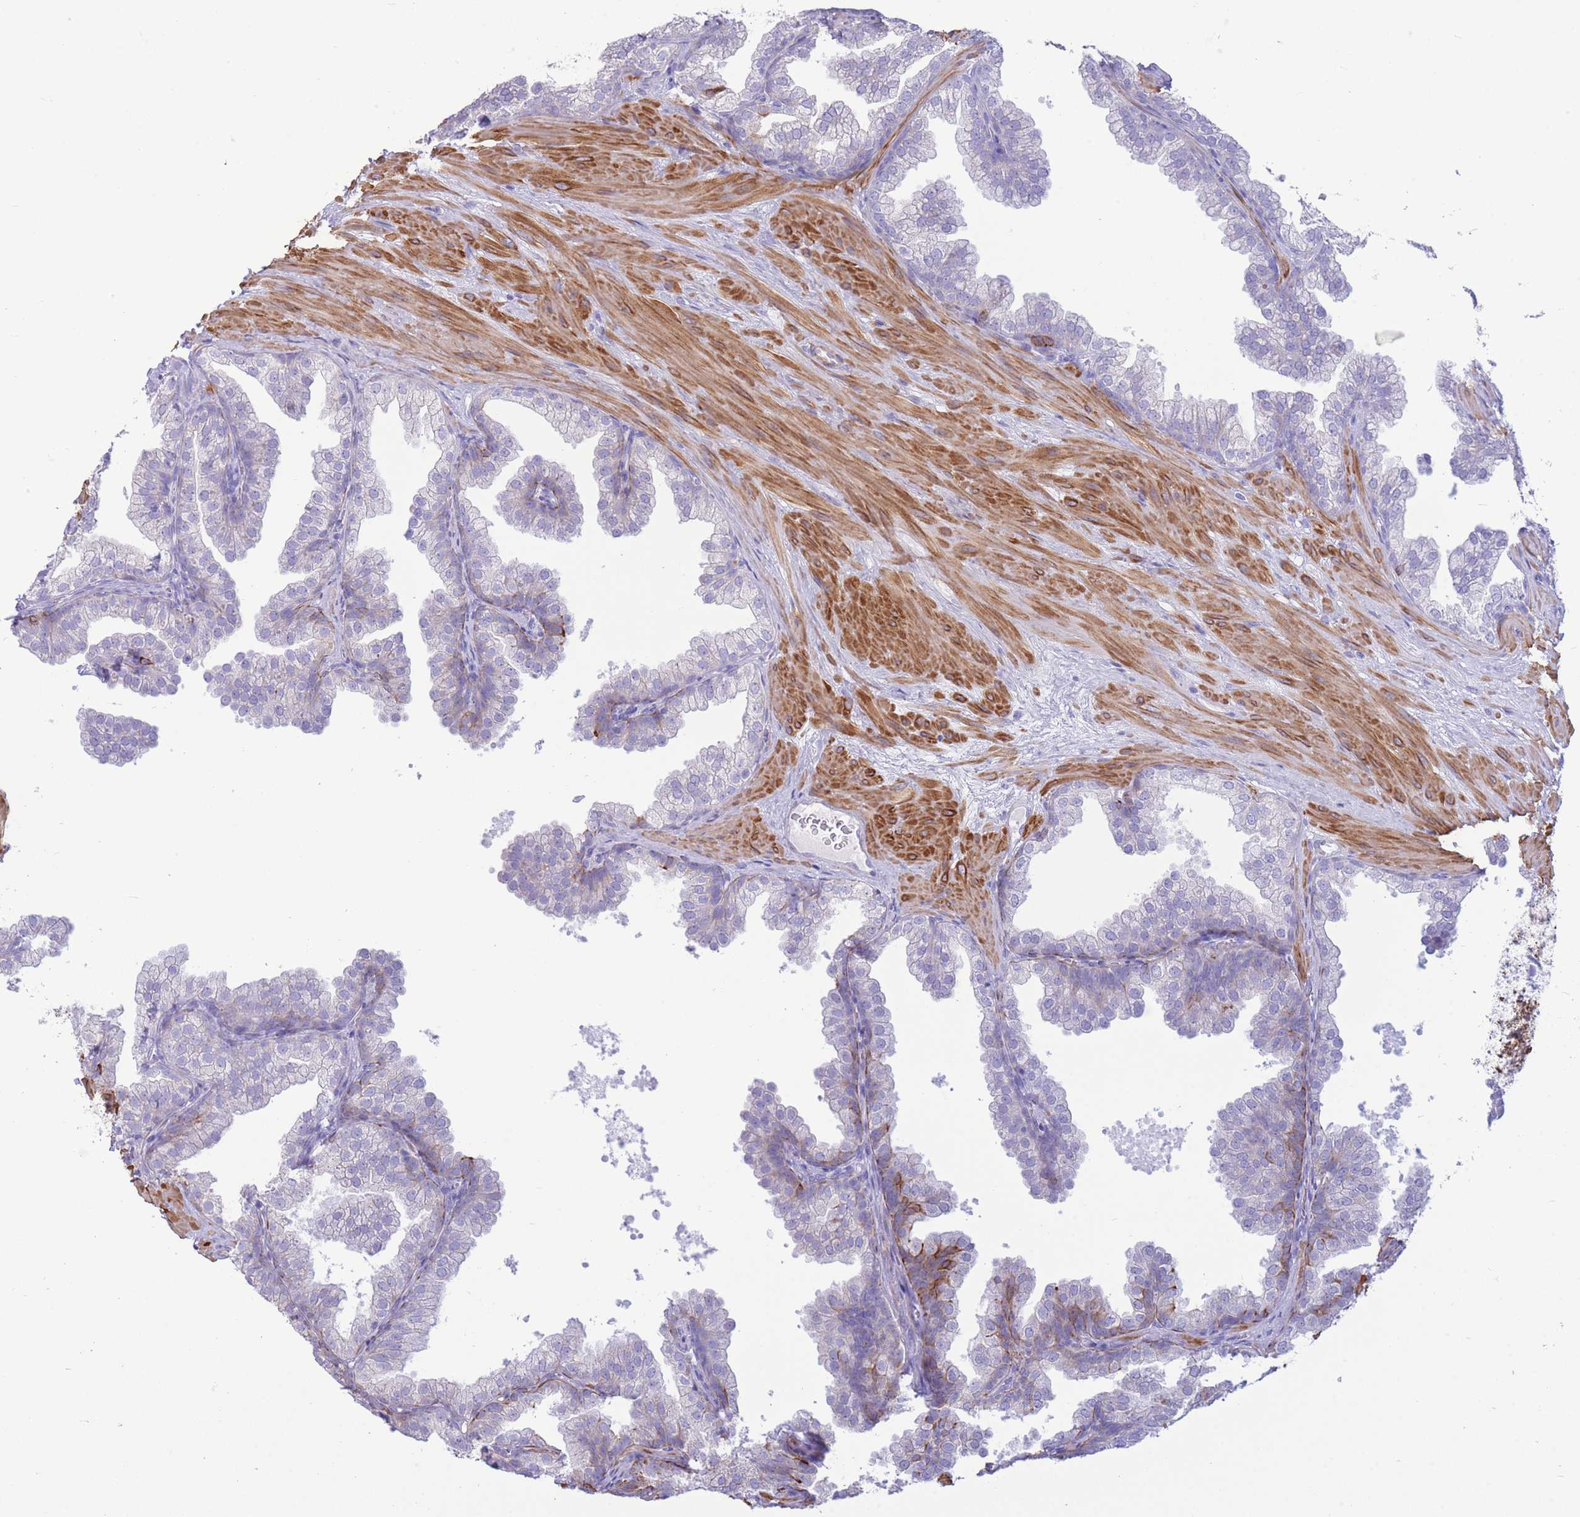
{"staining": {"intensity": "moderate", "quantity": "<25%", "location": "cytoplasmic/membranous"}, "tissue": "prostate", "cell_type": "Glandular cells", "image_type": "normal", "snomed": [{"axis": "morphology", "description": "Normal tissue, NOS"}, {"axis": "topography", "description": "Prostate"}], "caption": "Moderate cytoplasmic/membranous expression for a protein is appreciated in approximately <25% of glandular cells of unremarkable prostate using immunohistochemistry.", "gene": "VWA8", "patient": {"sex": "male", "age": 37}}